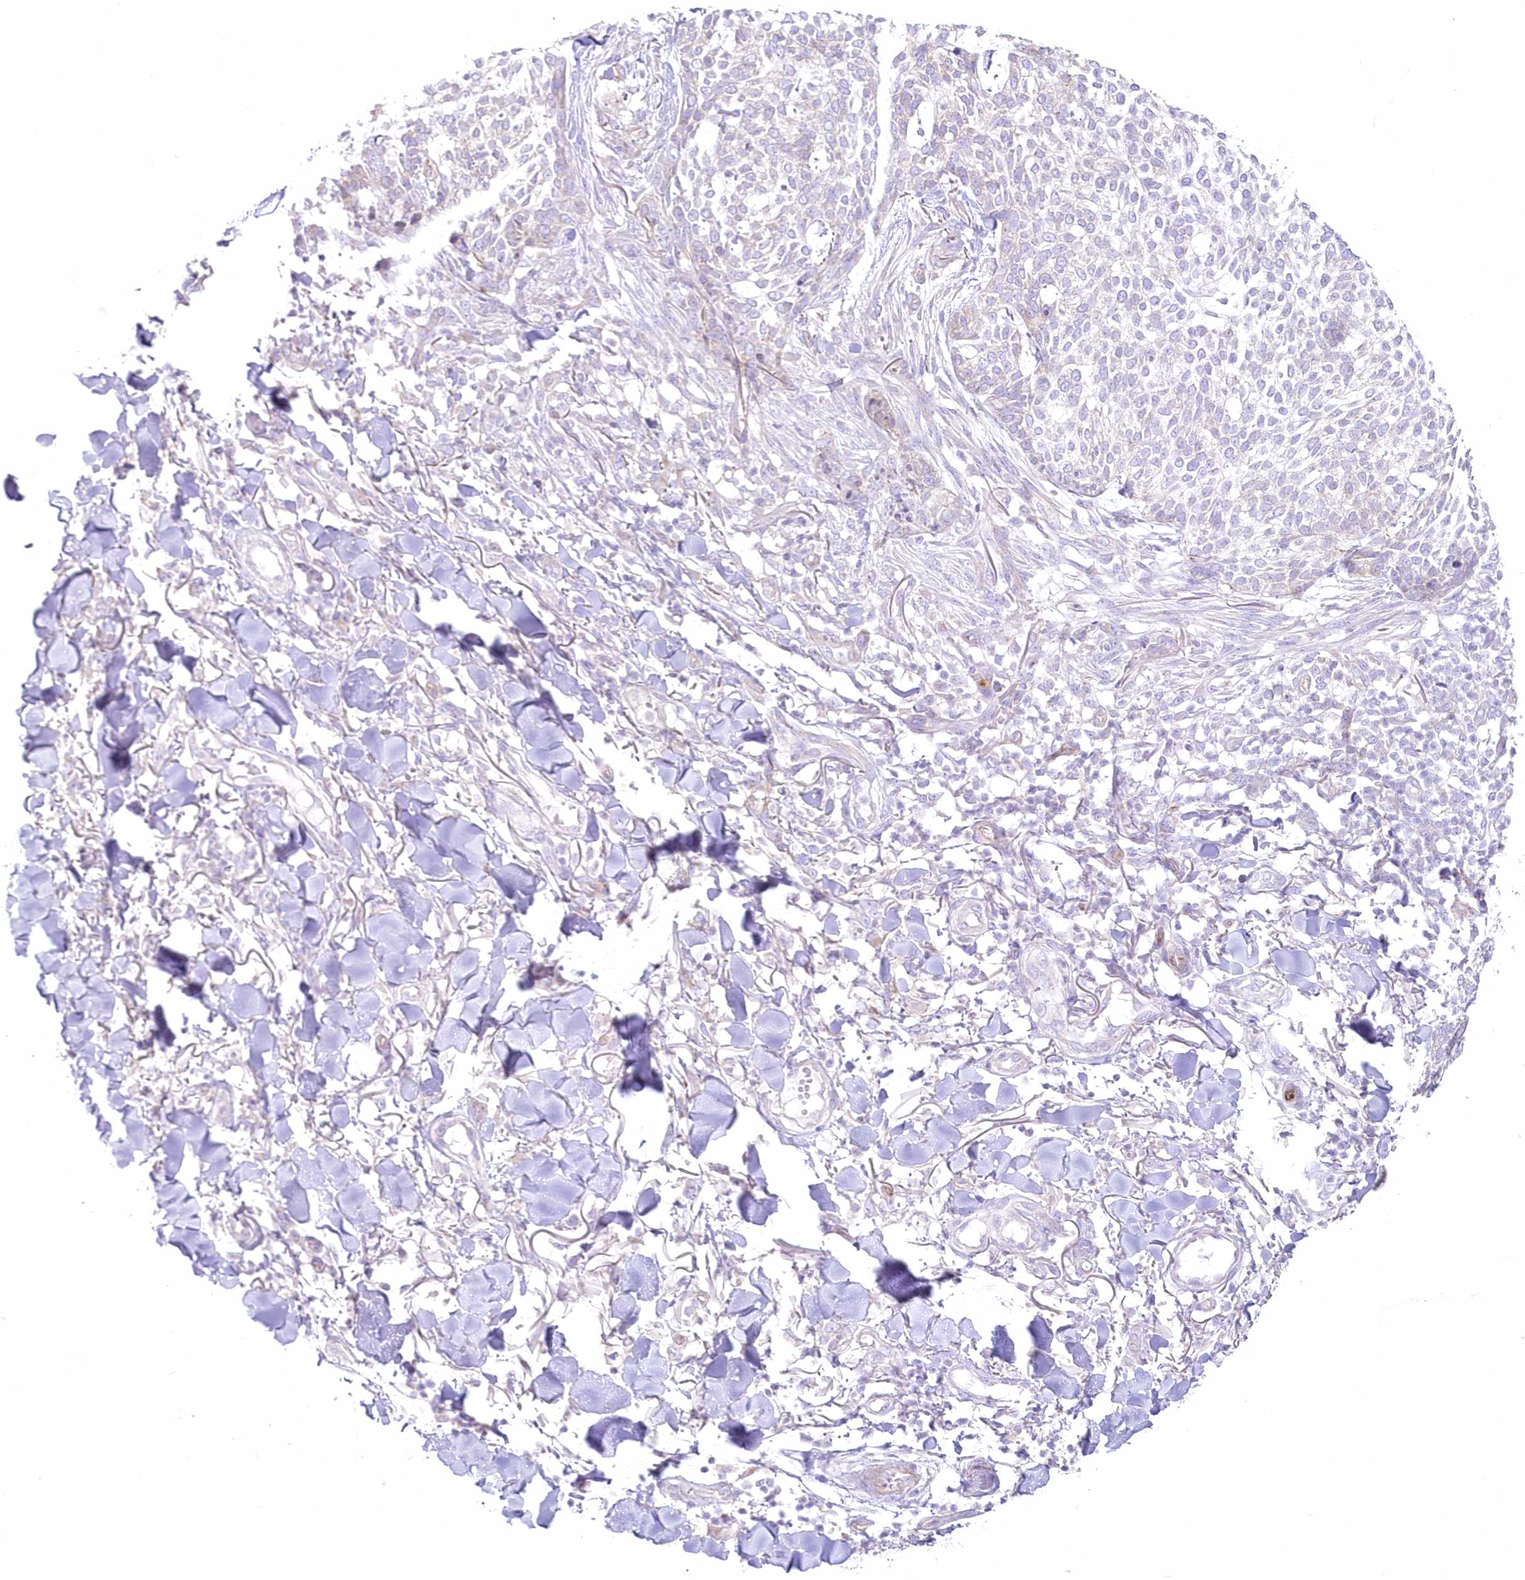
{"staining": {"intensity": "weak", "quantity": "25%-75%", "location": "cytoplasmic/membranous"}, "tissue": "skin cancer", "cell_type": "Tumor cells", "image_type": "cancer", "snomed": [{"axis": "morphology", "description": "Basal cell carcinoma"}, {"axis": "topography", "description": "Skin"}], "caption": "Human skin cancer stained with a protein marker demonstrates weak staining in tumor cells.", "gene": "ZNF843", "patient": {"sex": "female", "age": 64}}